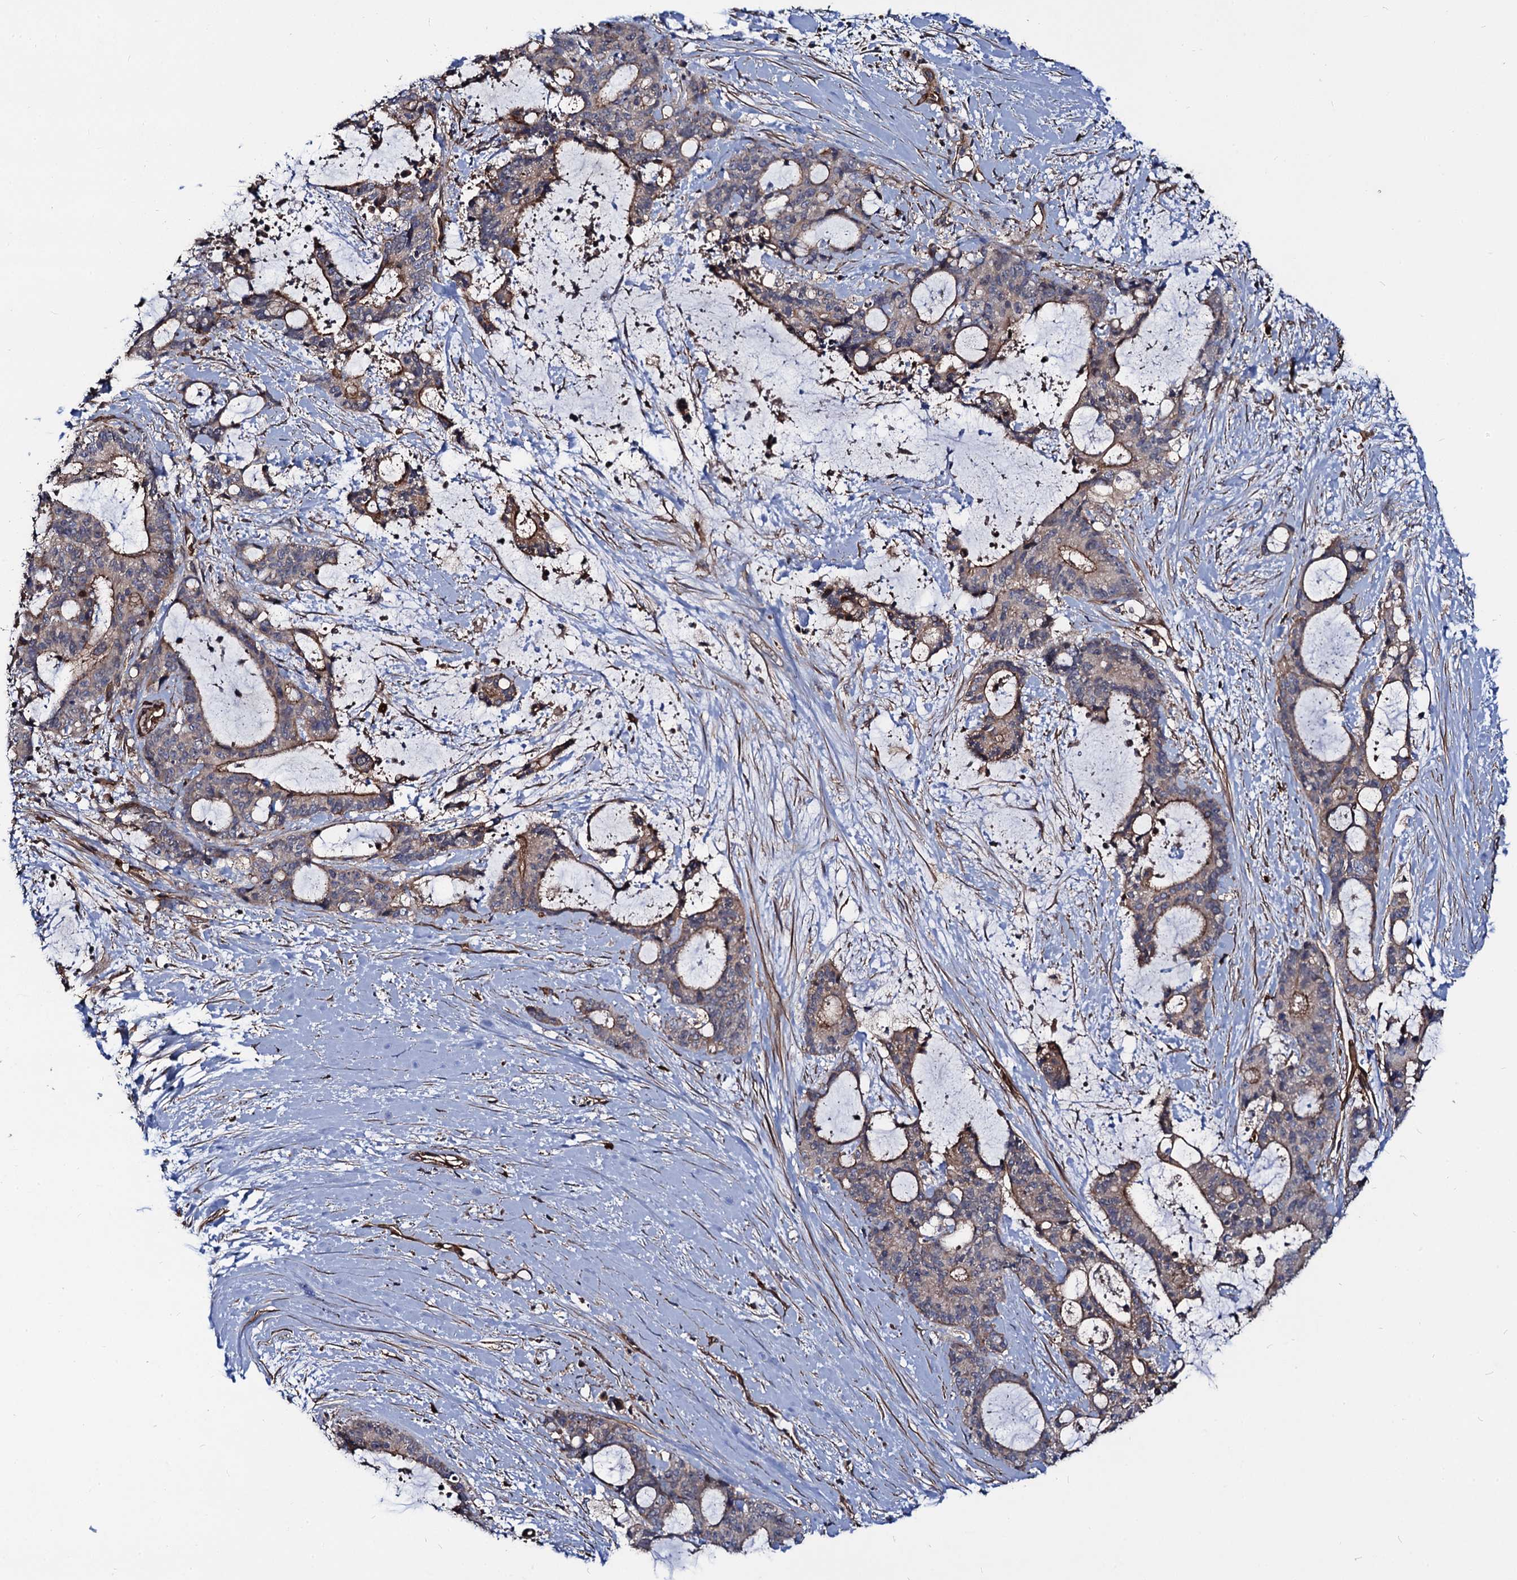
{"staining": {"intensity": "moderate", "quantity": "<25%", "location": "cytoplasmic/membranous"}, "tissue": "liver cancer", "cell_type": "Tumor cells", "image_type": "cancer", "snomed": [{"axis": "morphology", "description": "Normal tissue, NOS"}, {"axis": "morphology", "description": "Cholangiocarcinoma"}, {"axis": "topography", "description": "Liver"}, {"axis": "topography", "description": "Peripheral nerve tissue"}], "caption": "Liver cholangiocarcinoma stained for a protein (brown) demonstrates moderate cytoplasmic/membranous positive expression in approximately <25% of tumor cells.", "gene": "KXD1", "patient": {"sex": "female", "age": 73}}